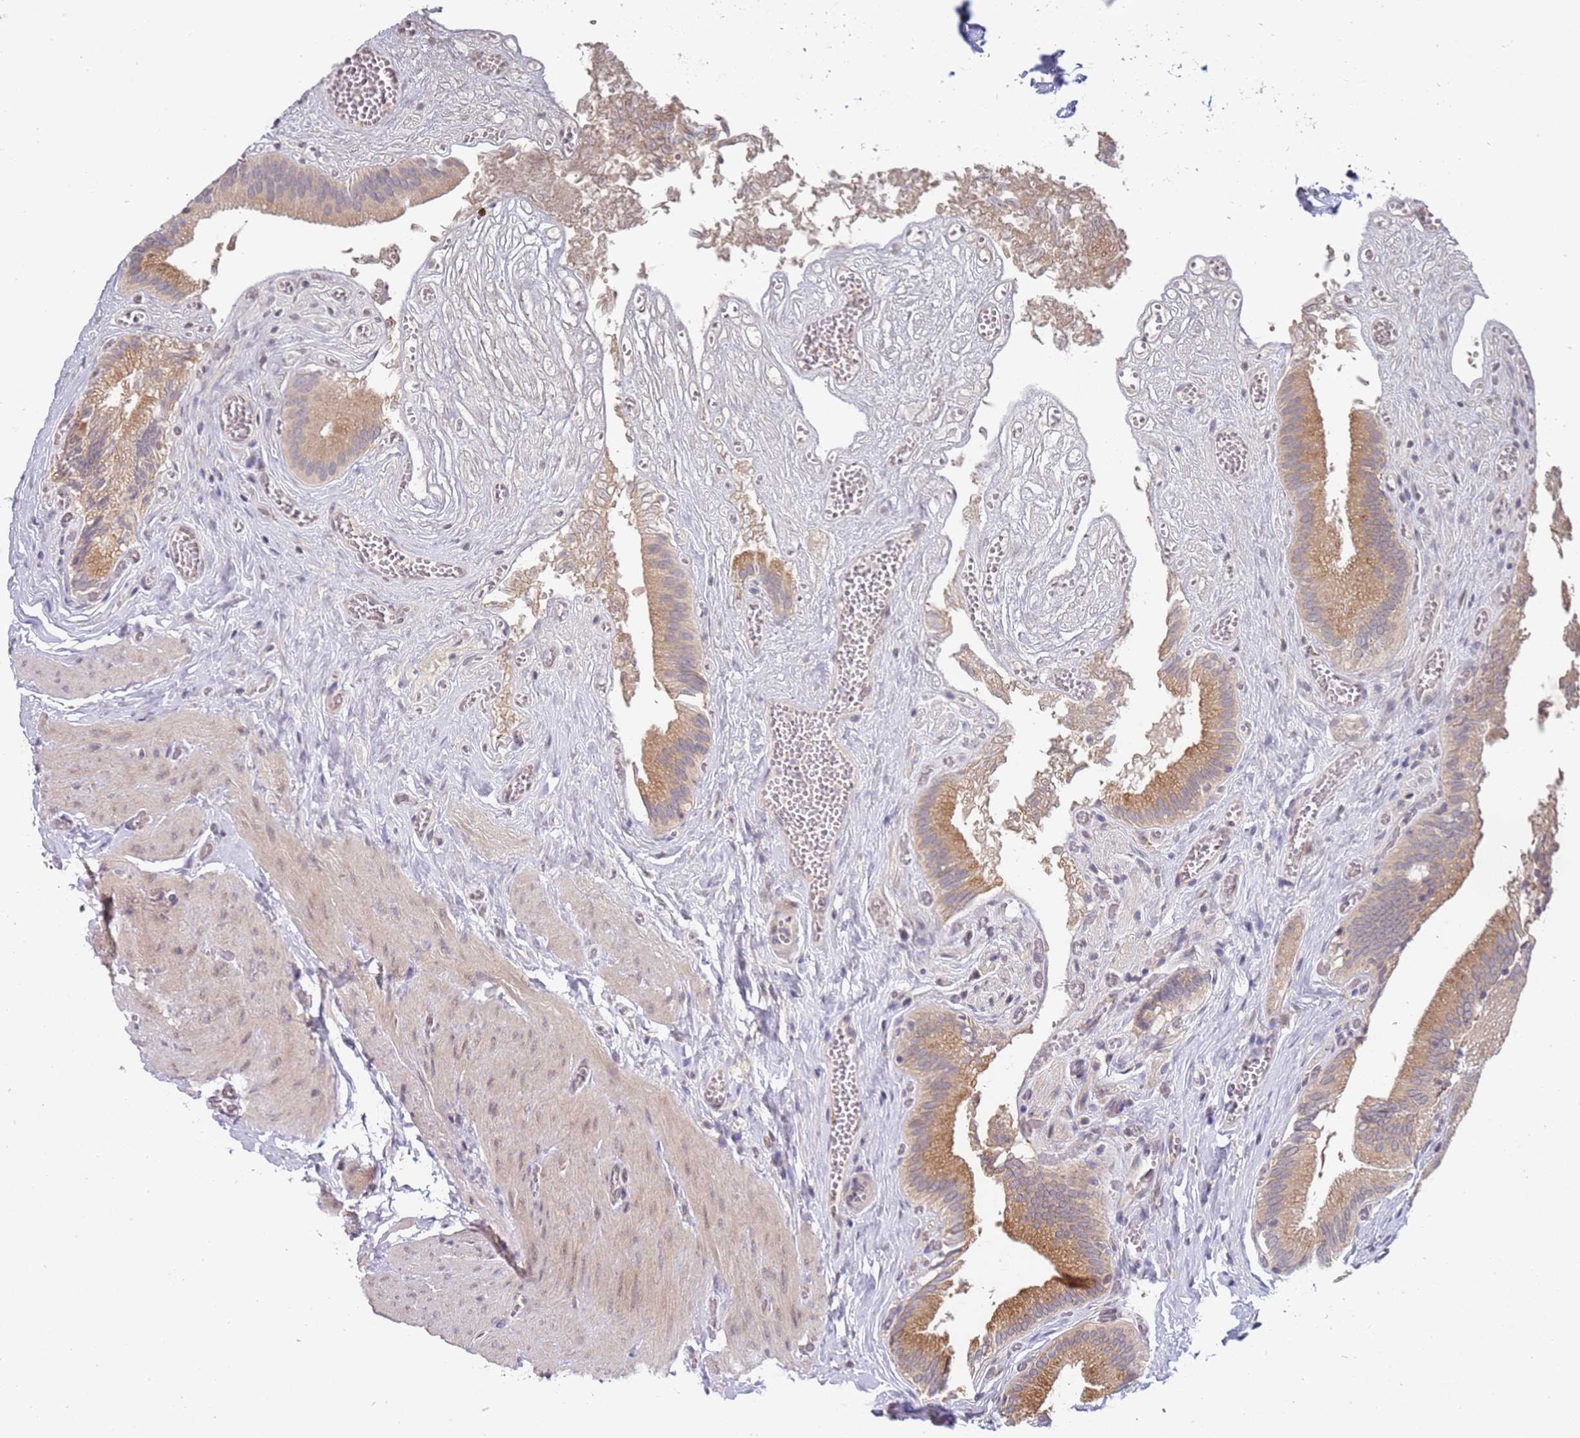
{"staining": {"intensity": "moderate", "quantity": "25%-75%", "location": "cytoplasmic/membranous"}, "tissue": "gallbladder", "cell_type": "Glandular cells", "image_type": "normal", "snomed": [{"axis": "morphology", "description": "Normal tissue, NOS"}, {"axis": "topography", "description": "Gallbladder"}, {"axis": "topography", "description": "Peripheral nerve tissue"}], "caption": "Immunohistochemical staining of benign gallbladder displays 25%-75% levels of moderate cytoplasmic/membranous protein expression in about 25%-75% of glandular cells. The staining is performed using DAB brown chromogen to label protein expression. The nuclei are counter-stained blue using hematoxylin.", "gene": "VRK2", "patient": {"sex": "male", "age": 17}}